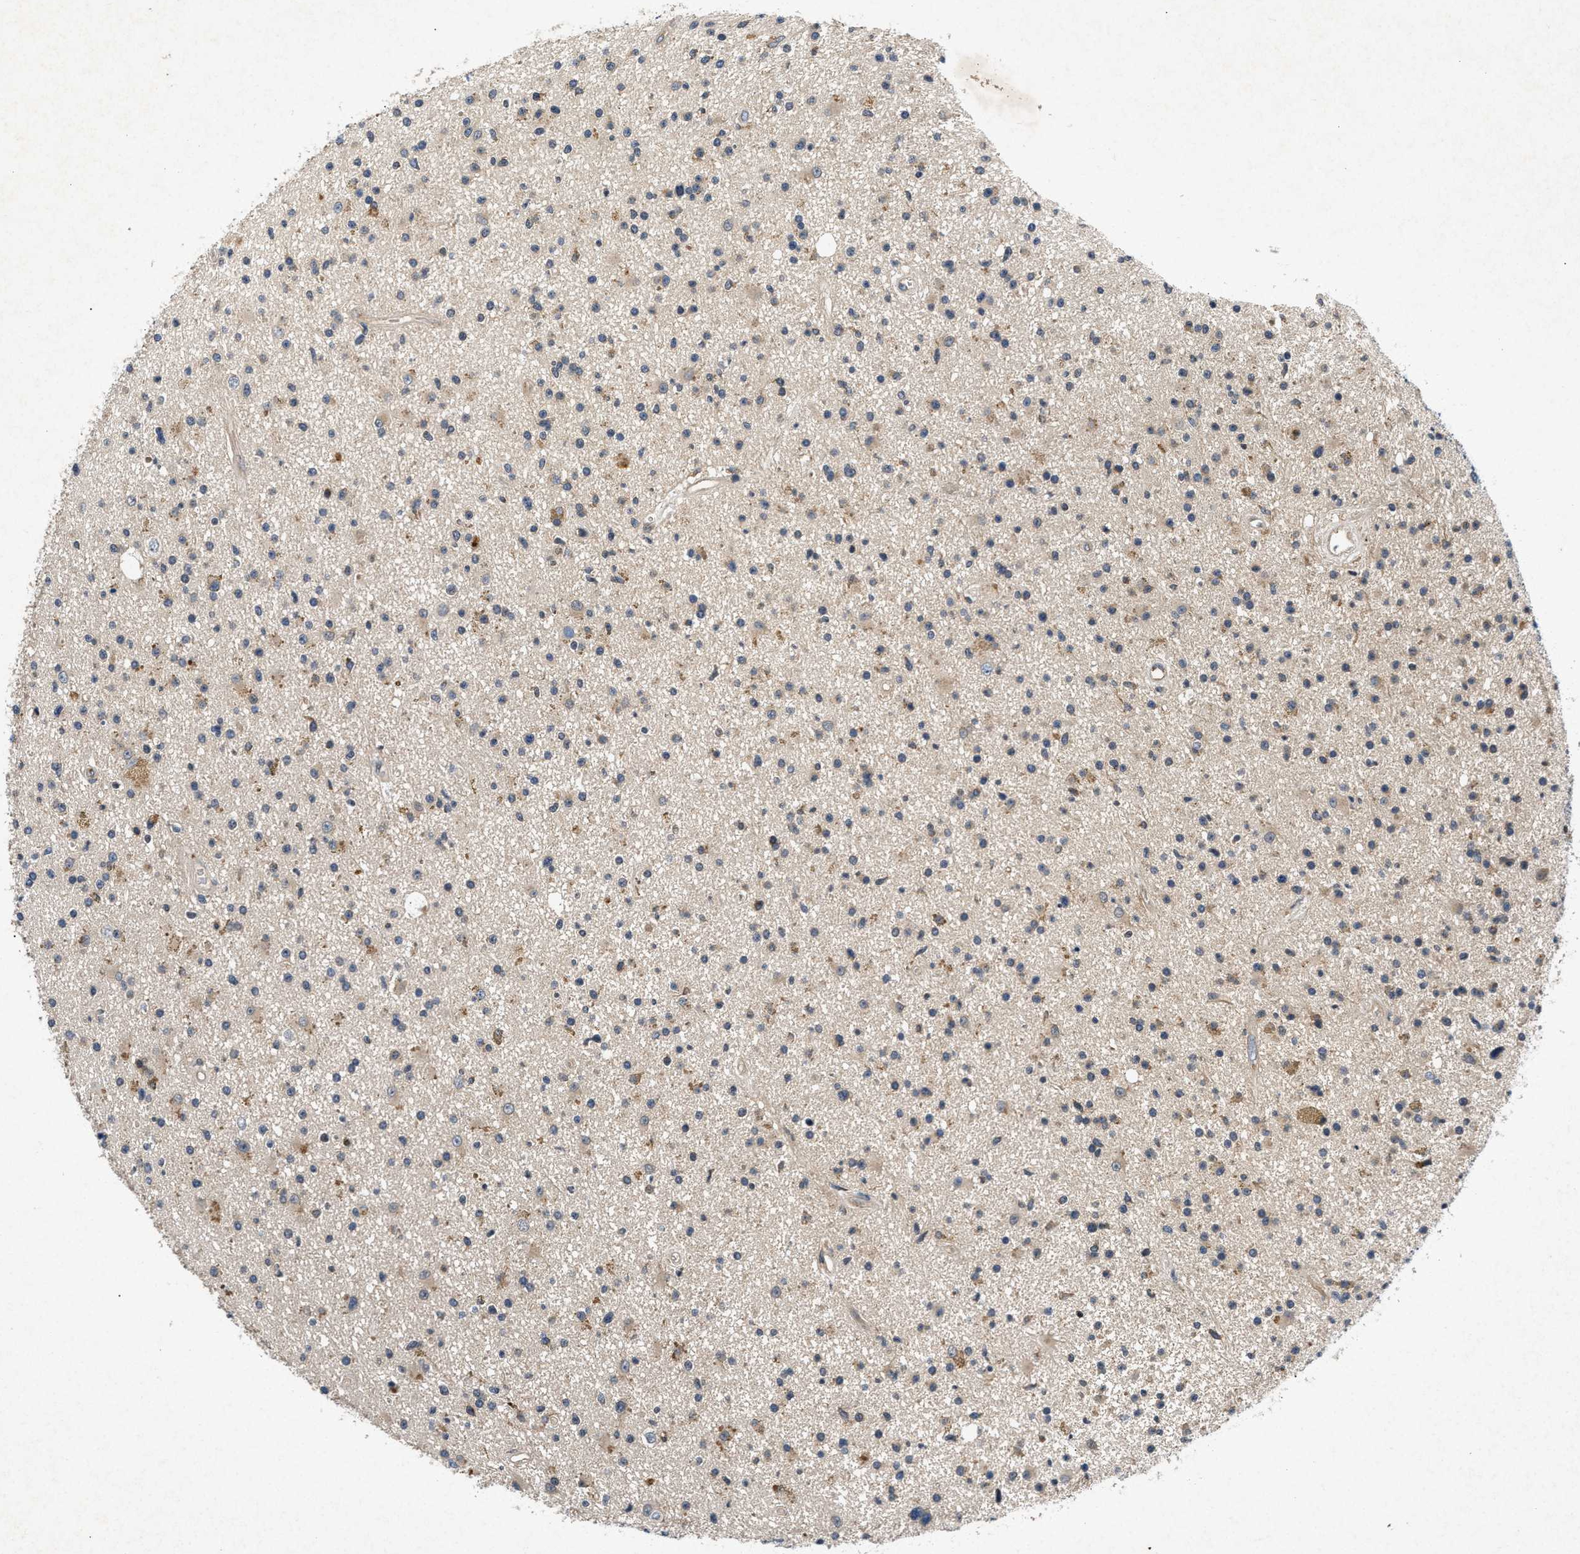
{"staining": {"intensity": "weak", "quantity": "25%-75%", "location": "cytoplasmic/membranous"}, "tissue": "glioma", "cell_type": "Tumor cells", "image_type": "cancer", "snomed": [{"axis": "morphology", "description": "Glioma, malignant, High grade"}, {"axis": "topography", "description": "Brain"}], "caption": "A brown stain shows weak cytoplasmic/membranous staining of a protein in human malignant glioma (high-grade) tumor cells. The staining was performed using DAB (3,3'-diaminobenzidine) to visualize the protein expression in brown, while the nuclei were stained in blue with hematoxylin (Magnification: 20x).", "gene": "CHUK", "patient": {"sex": "male", "age": 33}}